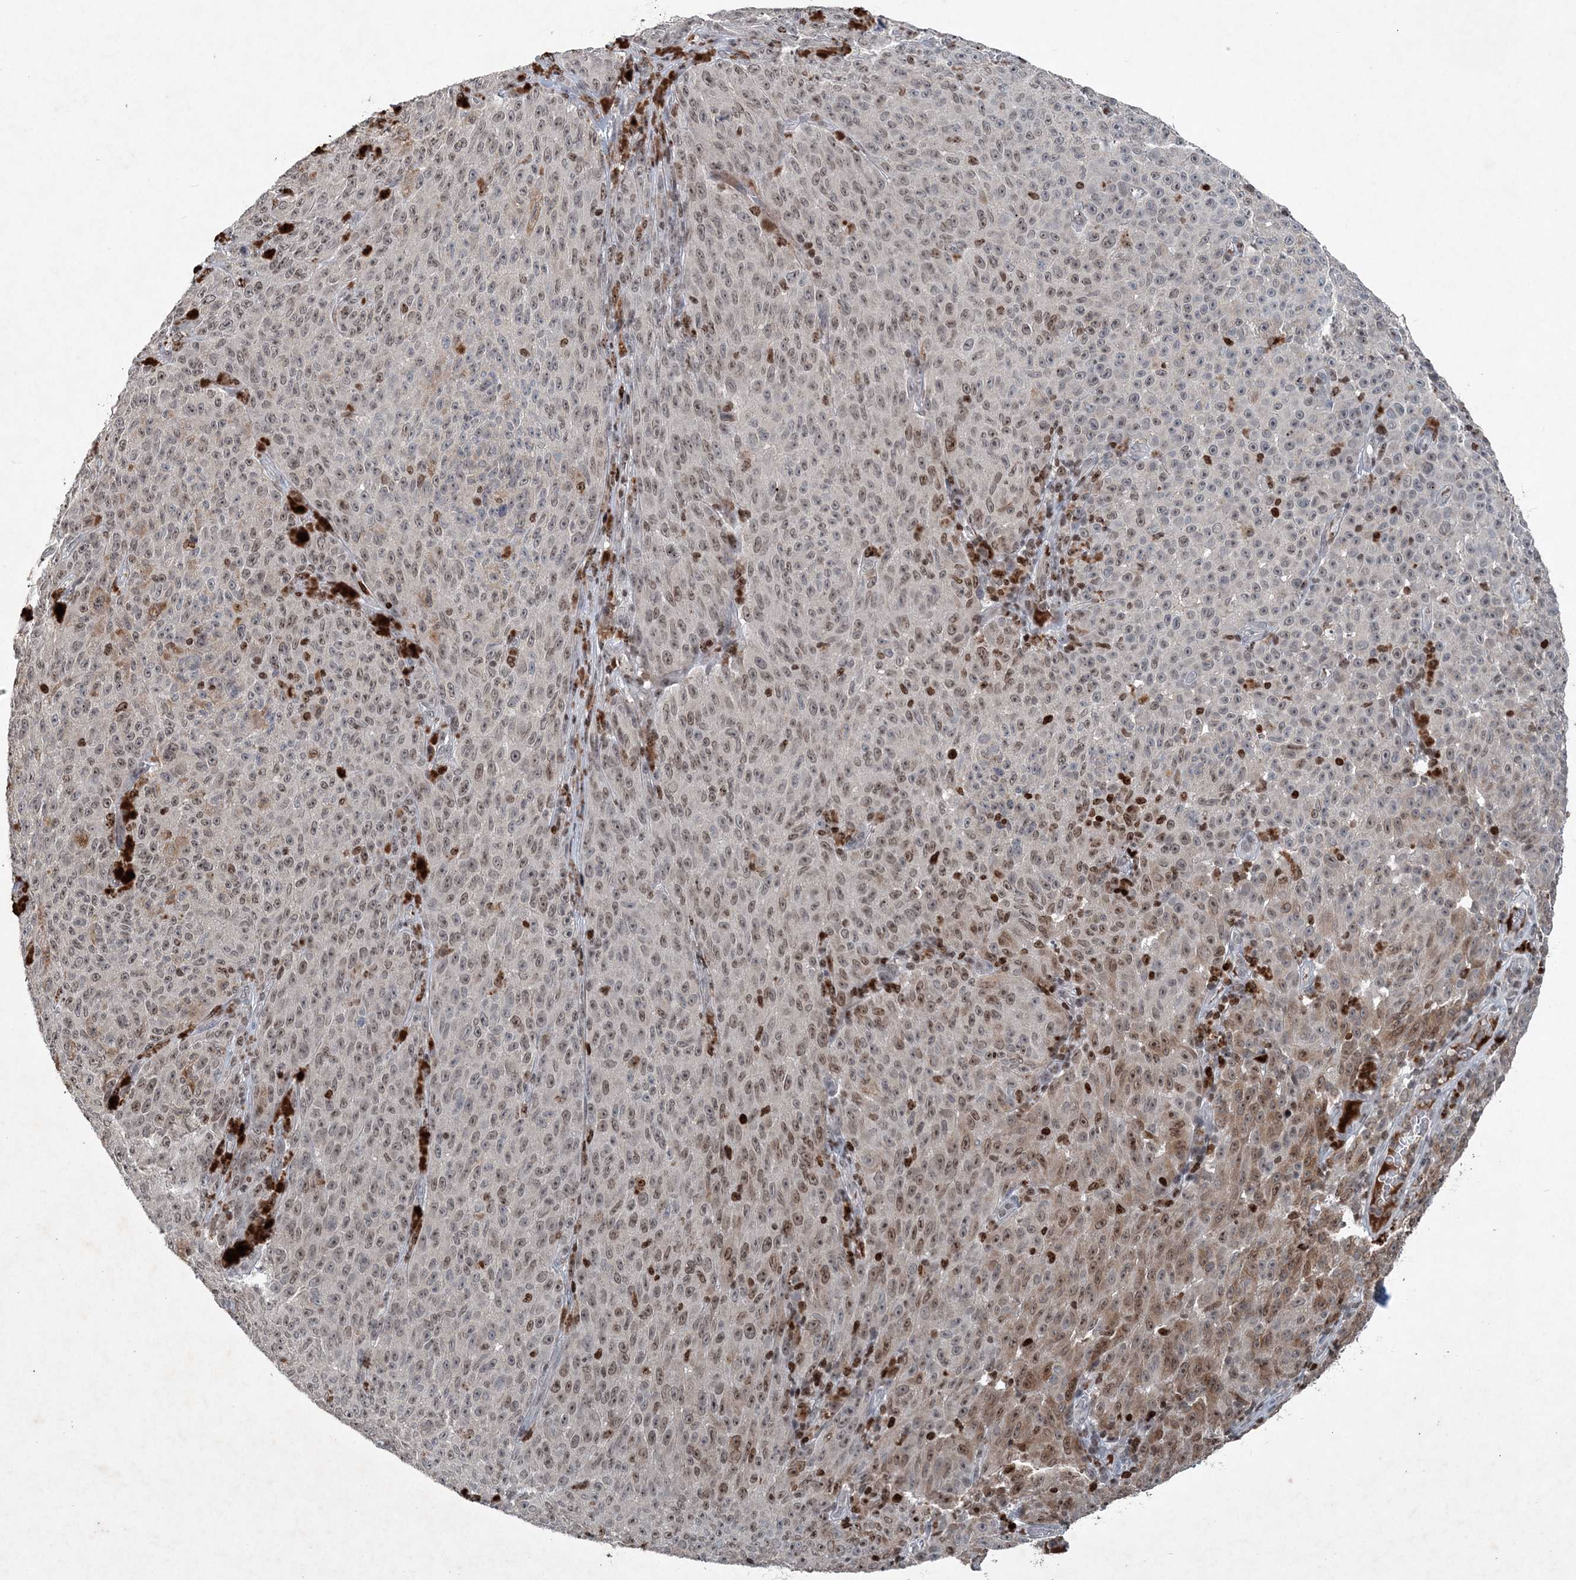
{"staining": {"intensity": "weak", "quantity": ">75%", "location": "nuclear"}, "tissue": "melanoma", "cell_type": "Tumor cells", "image_type": "cancer", "snomed": [{"axis": "morphology", "description": "Malignant melanoma, NOS"}, {"axis": "topography", "description": "Skin"}], "caption": "Approximately >75% of tumor cells in human malignant melanoma reveal weak nuclear protein staining as visualized by brown immunohistochemical staining.", "gene": "QTRT2", "patient": {"sex": "female", "age": 82}}